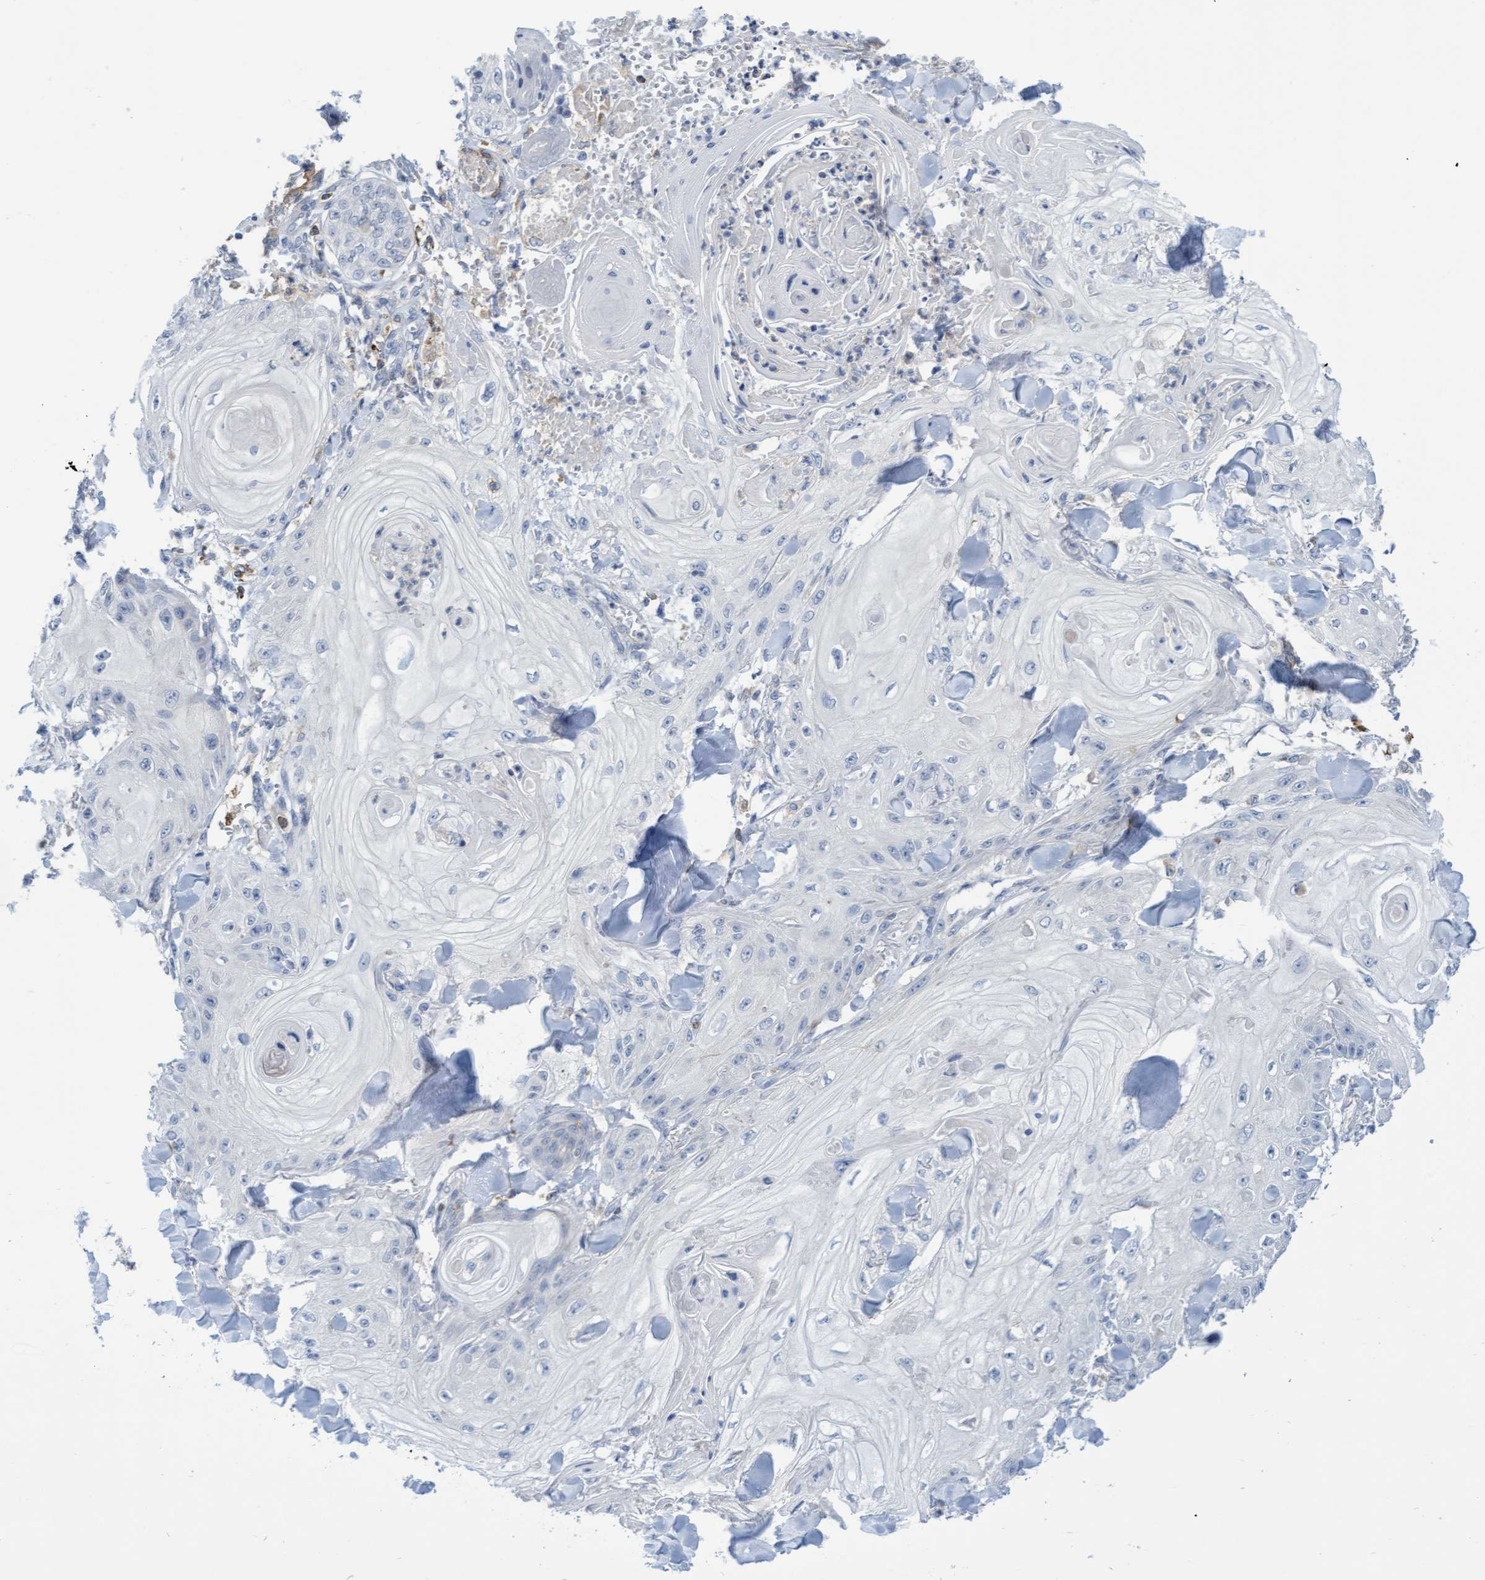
{"staining": {"intensity": "negative", "quantity": "none", "location": "none"}, "tissue": "skin cancer", "cell_type": "Tumor cells", "image_type": "cancer", "snomed": [{"axis": "morphology", "description": "Squamous cell carcinoma, NOS"}, {"axis": "topography", "description": "Skin"}], "caption": "Immunohistochemistry (IHC) photomicrograph of human skin cancer (squamous cell carcinoma) stained for a protein (brown), which demonstrates no expression in tumor cells.", "gene": "FNBP1", "patient": {"sex": "male", "age": 74}}